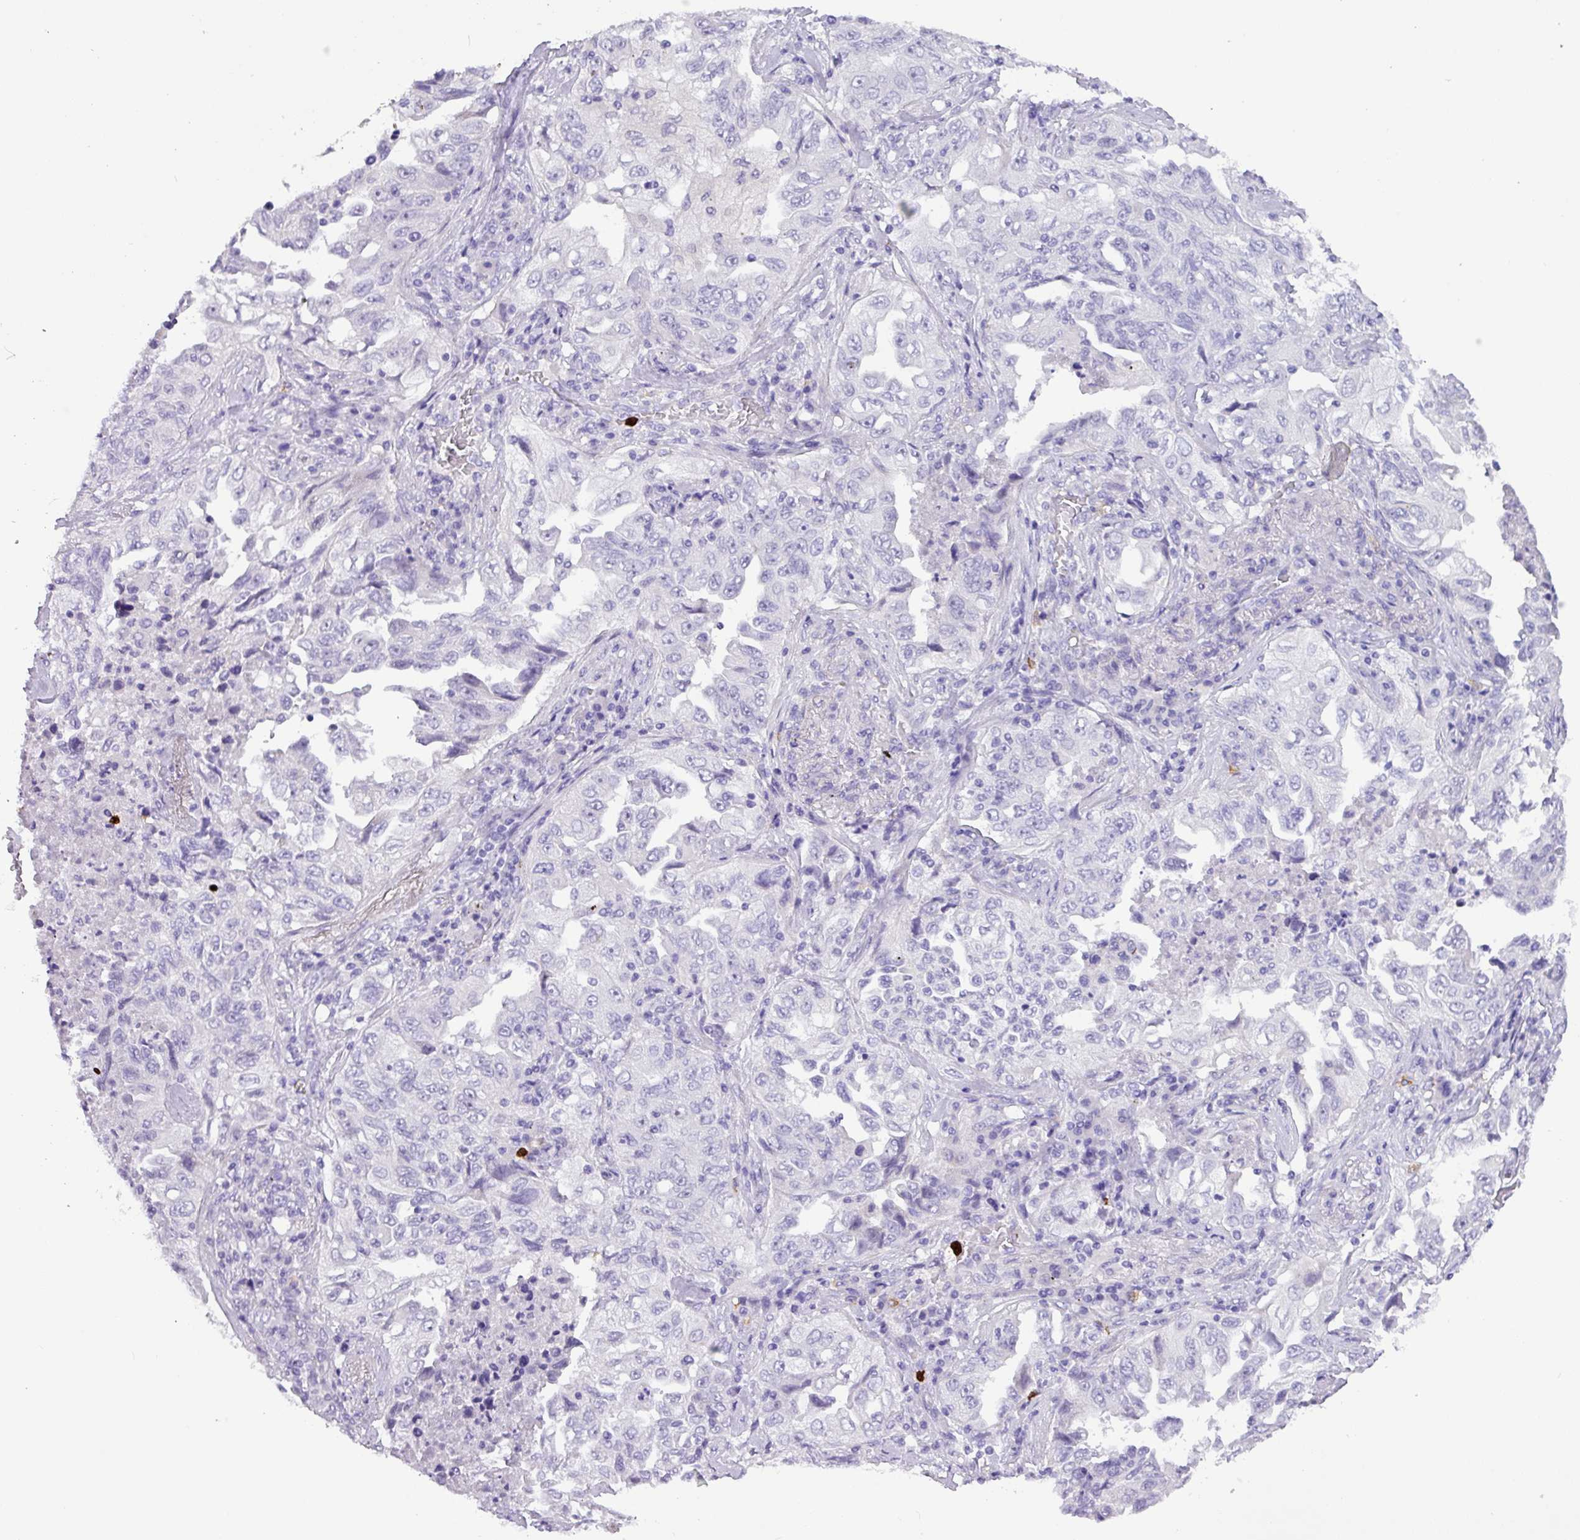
{"staining": {"intensity": "negative", "quantity": "none", "location": "none"}, "tissue": "lung cancer", "cell_type": "Tumor cells", "image_type": "cancer", "snomed": [{"axis": "morphology", "description": "Adenocarcinoma, NOS"}, {"axis": "topography", "description": "Lung"}], "caption": "A histopathology image of lung cancer (adenocarcinoma) stained for a protein shows no brown staining in tumor cells.", "gene": "MRM2", "patient": {"sex": "female", "age": 51}}